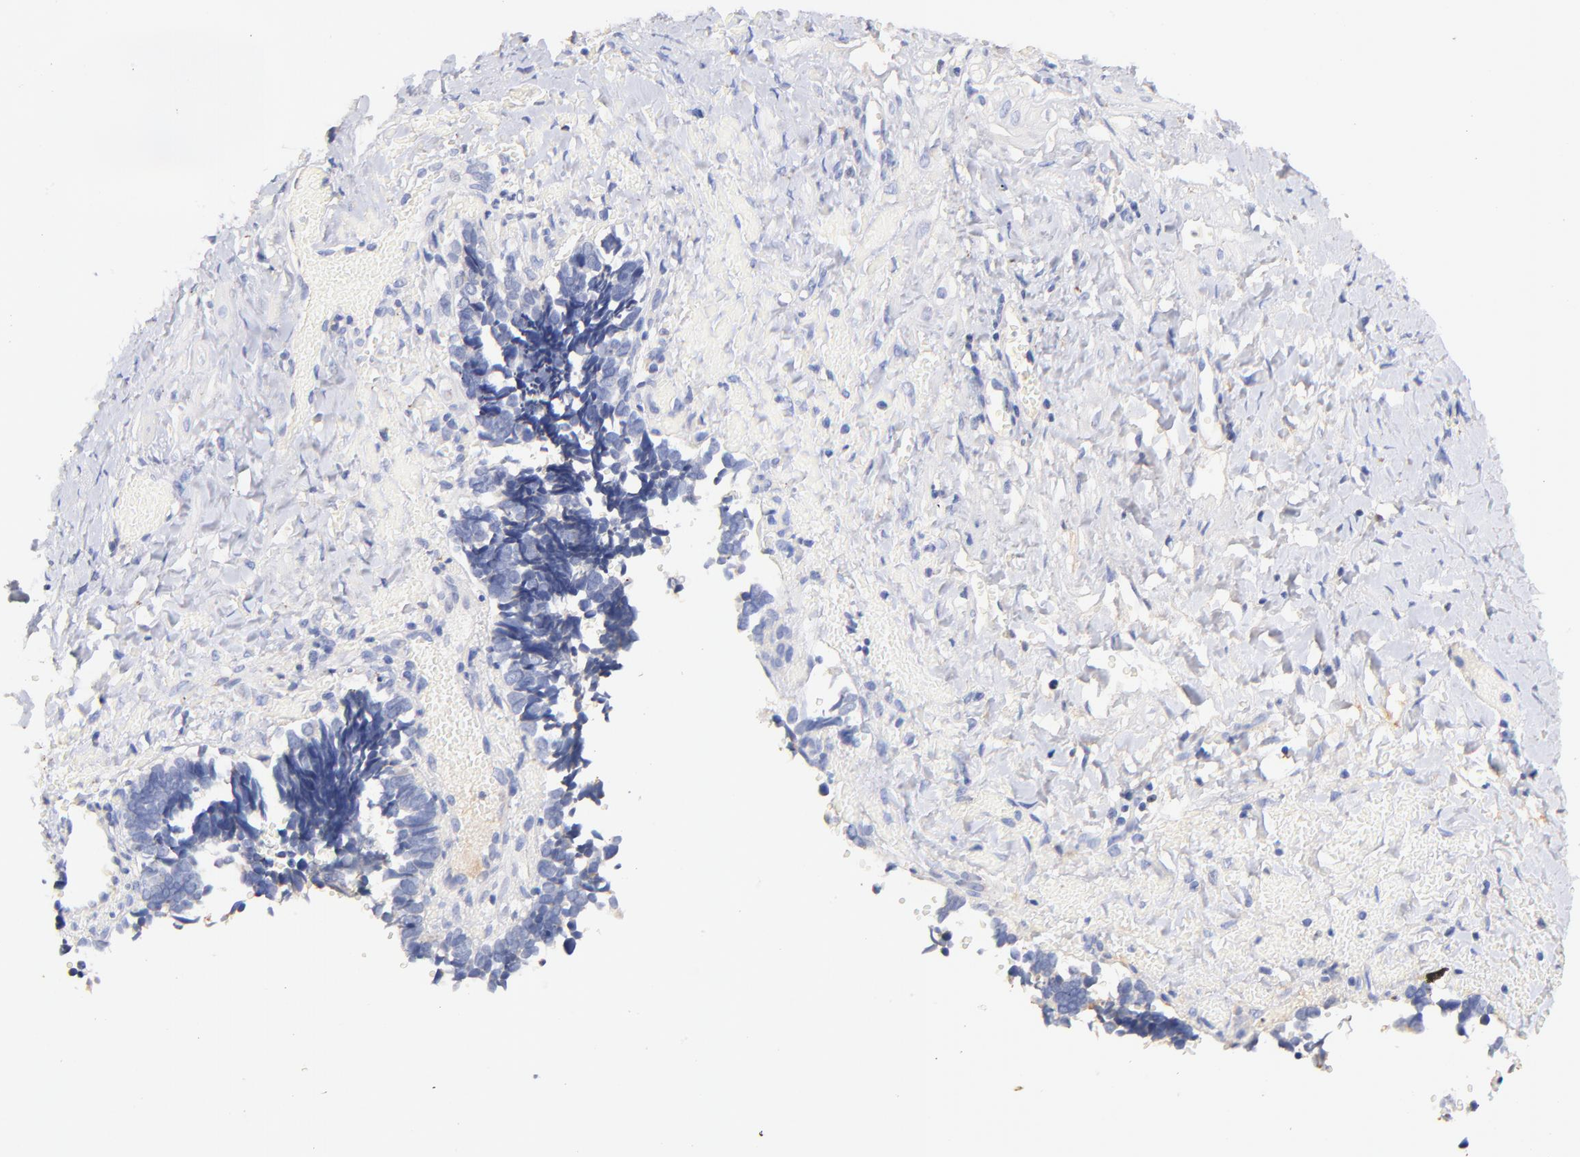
{"staining": {"intensity": "negative", "quantity": "none", "location": "none"}, "tissue": "ovarian cancer", "cell_type": "Tumor cells", "image_type": "cancer", "snomed": [{"axis": "morphology", "description": "Cystadenocarcinoma, serous, NOS"}, {"axis": "topography", "description": "Ovary"}], "caption": "Micrograph shows no significant protein positivity in tumor cells of ovarian serous cystadenocarcinoma.", "gene": "IGLV7-43", "patient": {"sex": "female", "age": 77}}